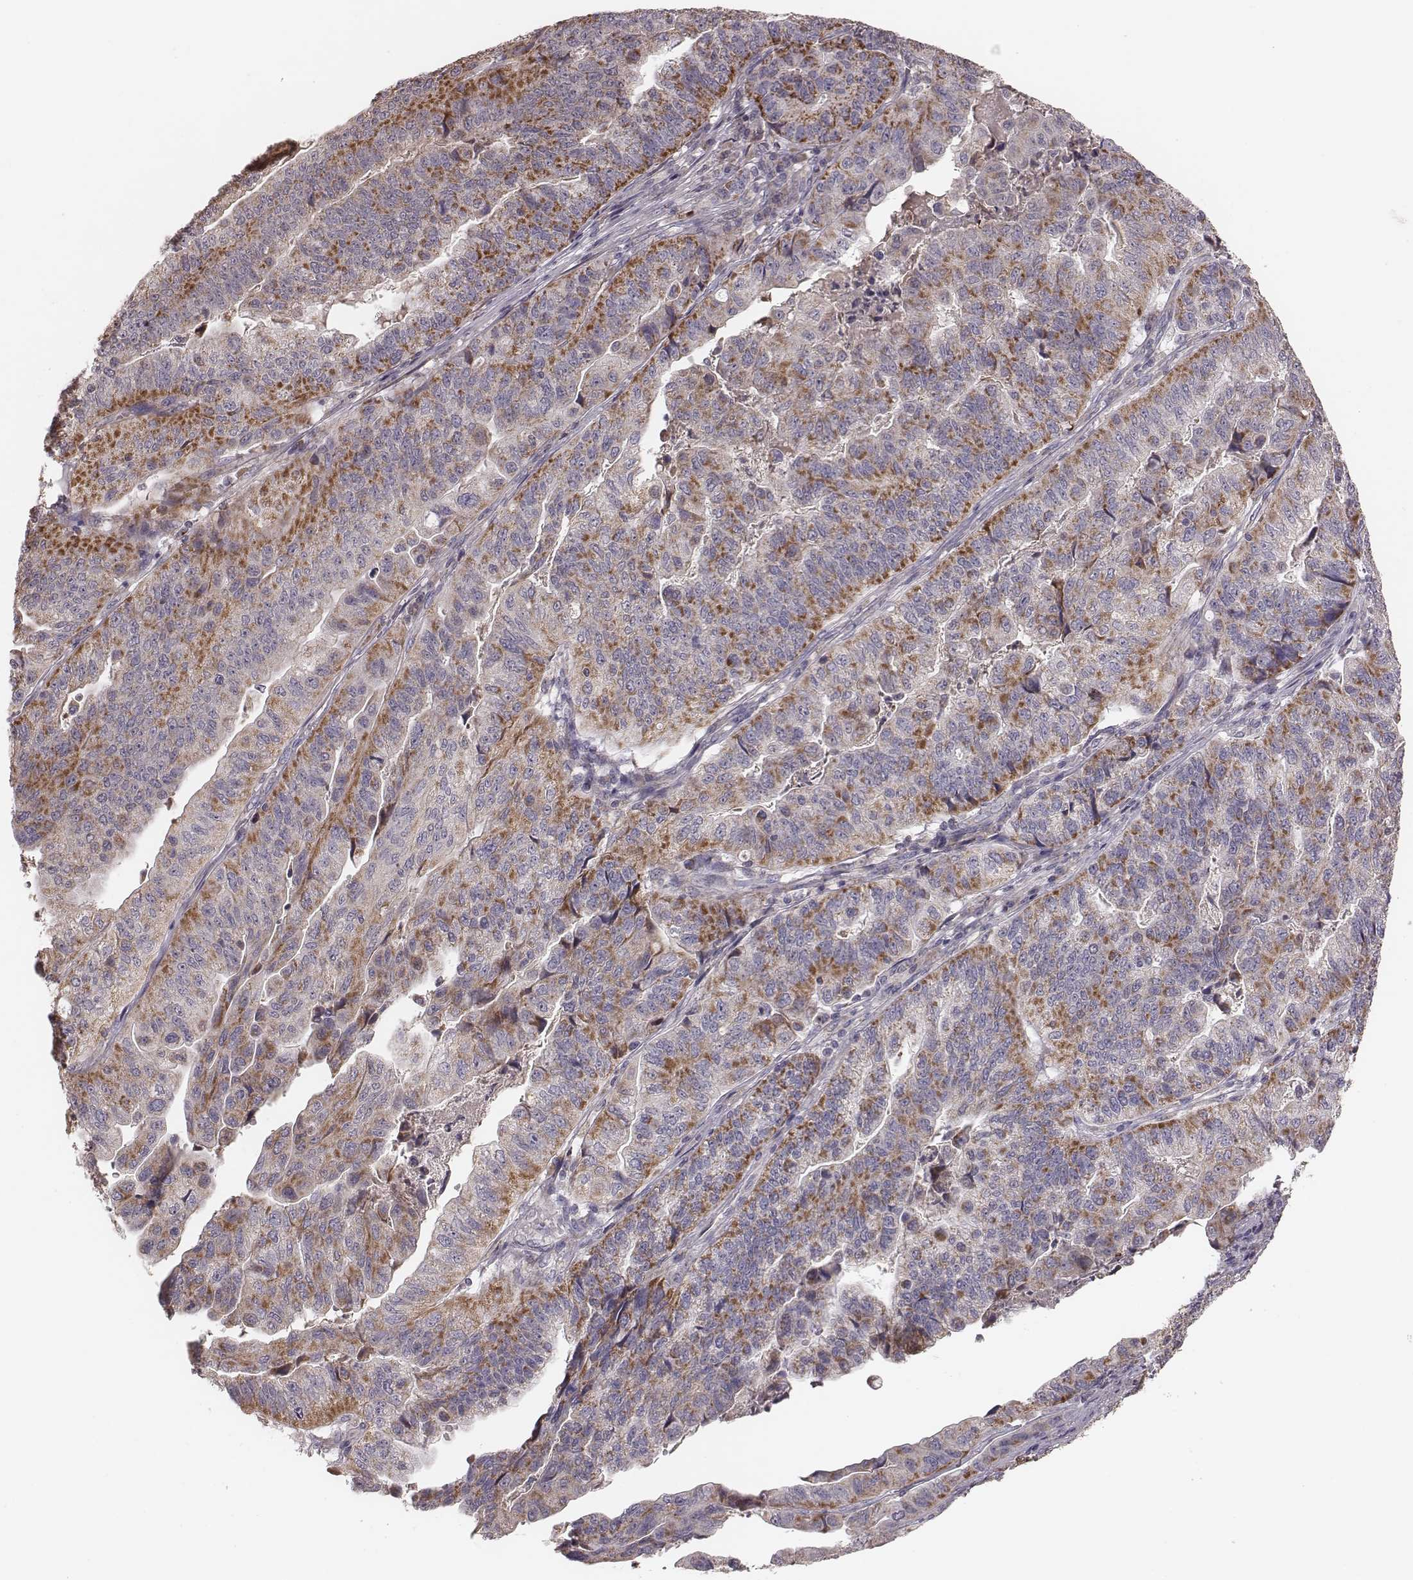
{"staining": {"intensity": "moderate", "quantity": "25%-75%", "location": "cytoplasmic/membranous"}, "tissue": "stomach cancer", "cell_type": "Tumor cells", "image_type": "cancer", "snomed": [{"axis": "morphology", "description": "Adenocarcinoma, NOS"}, {"axis": "topography", "description": "Stomach, upper"}], "caption": "Moderate cytoplasmic/membranous protein positivity is present in approximately 25%-75% of tumor cells in stomach adenocarcinoma.", "gene": "MRPS27", "patient": {"sex": "female", "age": 67}}